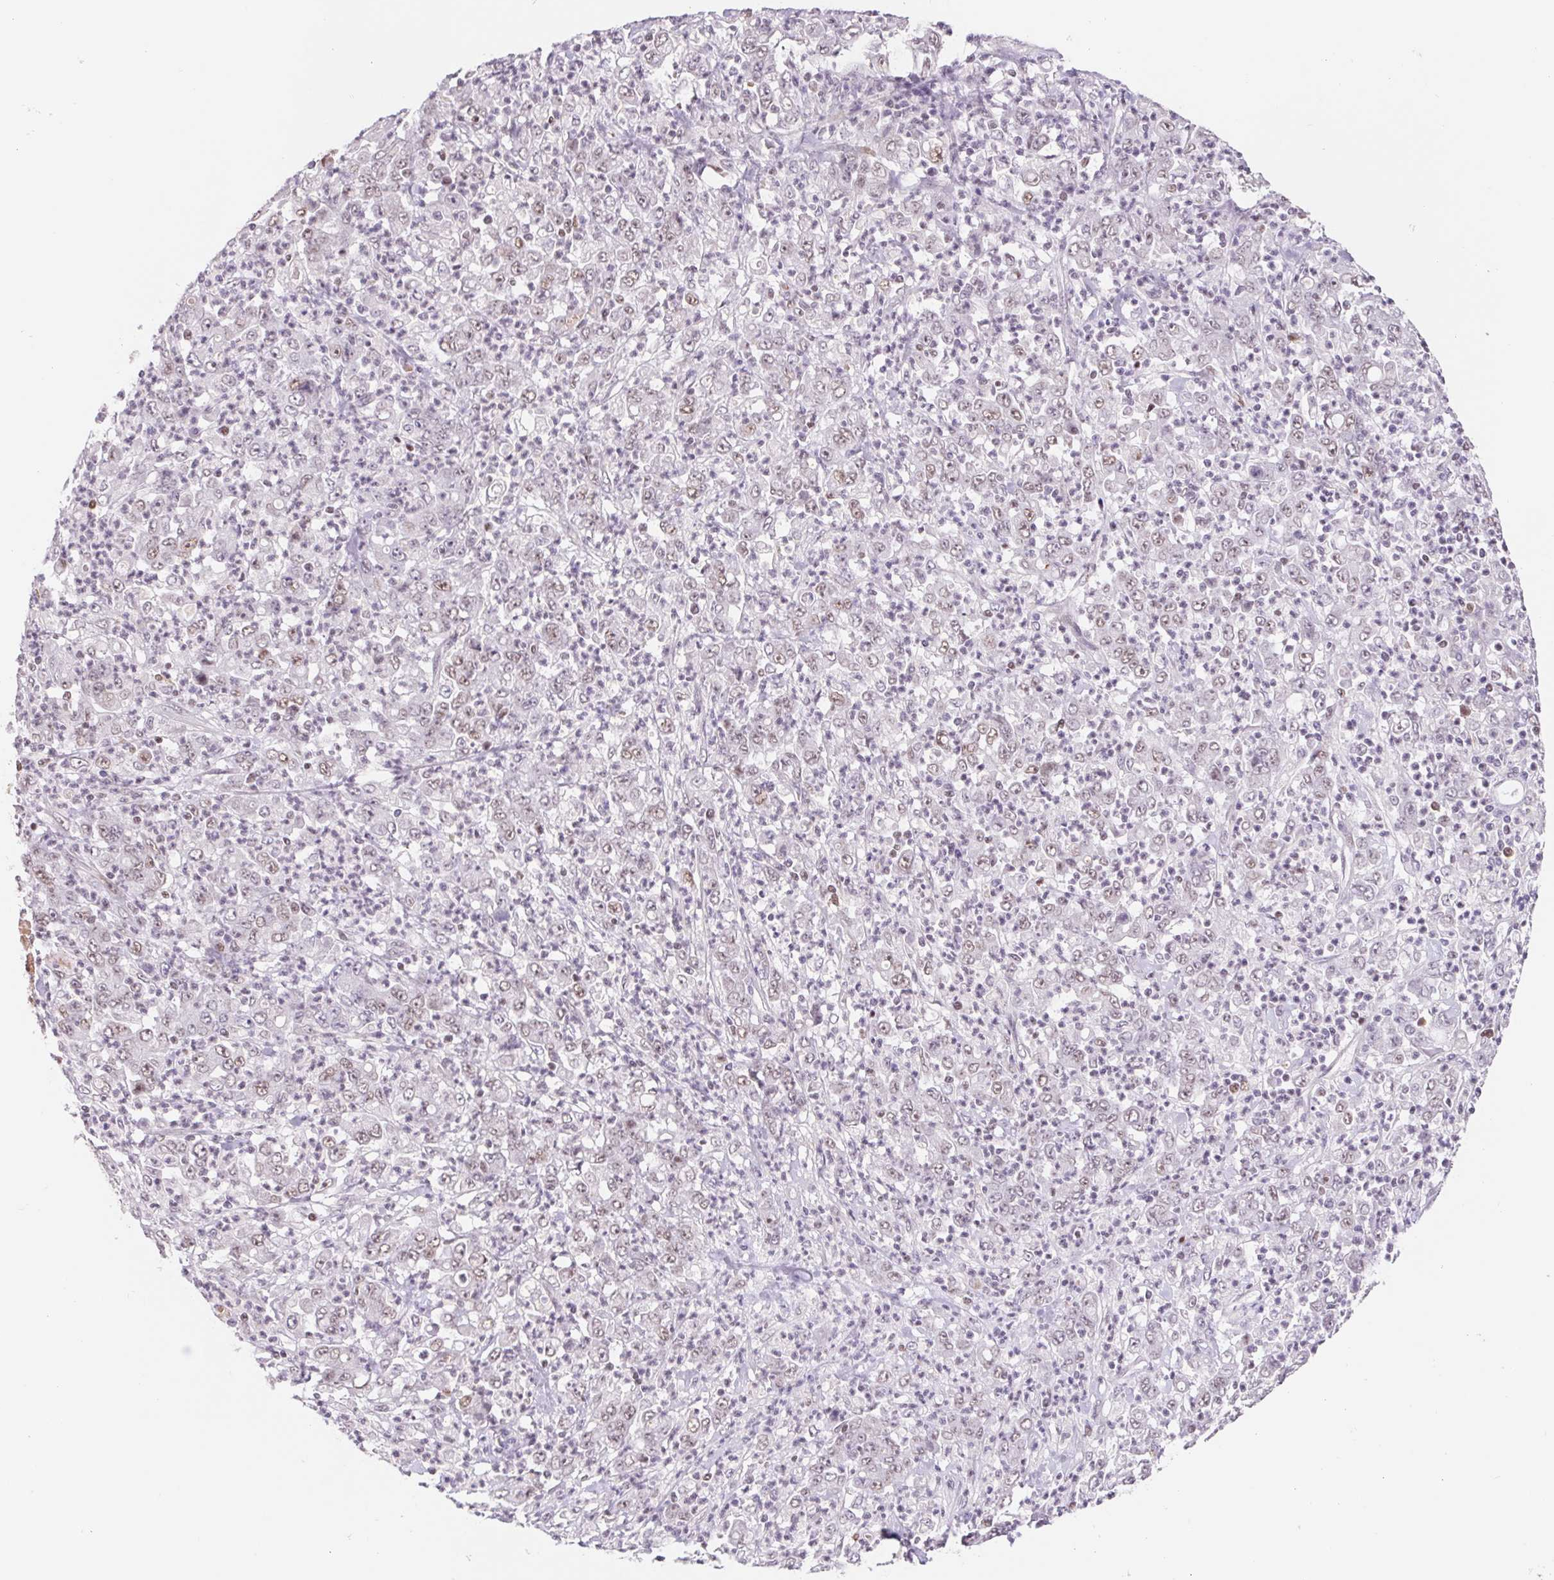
{"staining": {"intensity": "weak", "quantity": "25%-75%", "location": "nuclear"}, "tissue": "stomach cancer", "cell_type": "Tumor cells", "image_type": "cancer", "snomed": [{"axis": "morphology", "description": "Adenocarcinoma, NOS"}, {"axis": "topography", "description": "Stomach, lower"}], "caption": "Human stomach cancer (adenocarcinoma) stained with a protein marker shows weak staining in tumor cells.", "gene": "TRERF1", "patient": {"sex": "female", "age": 71}}